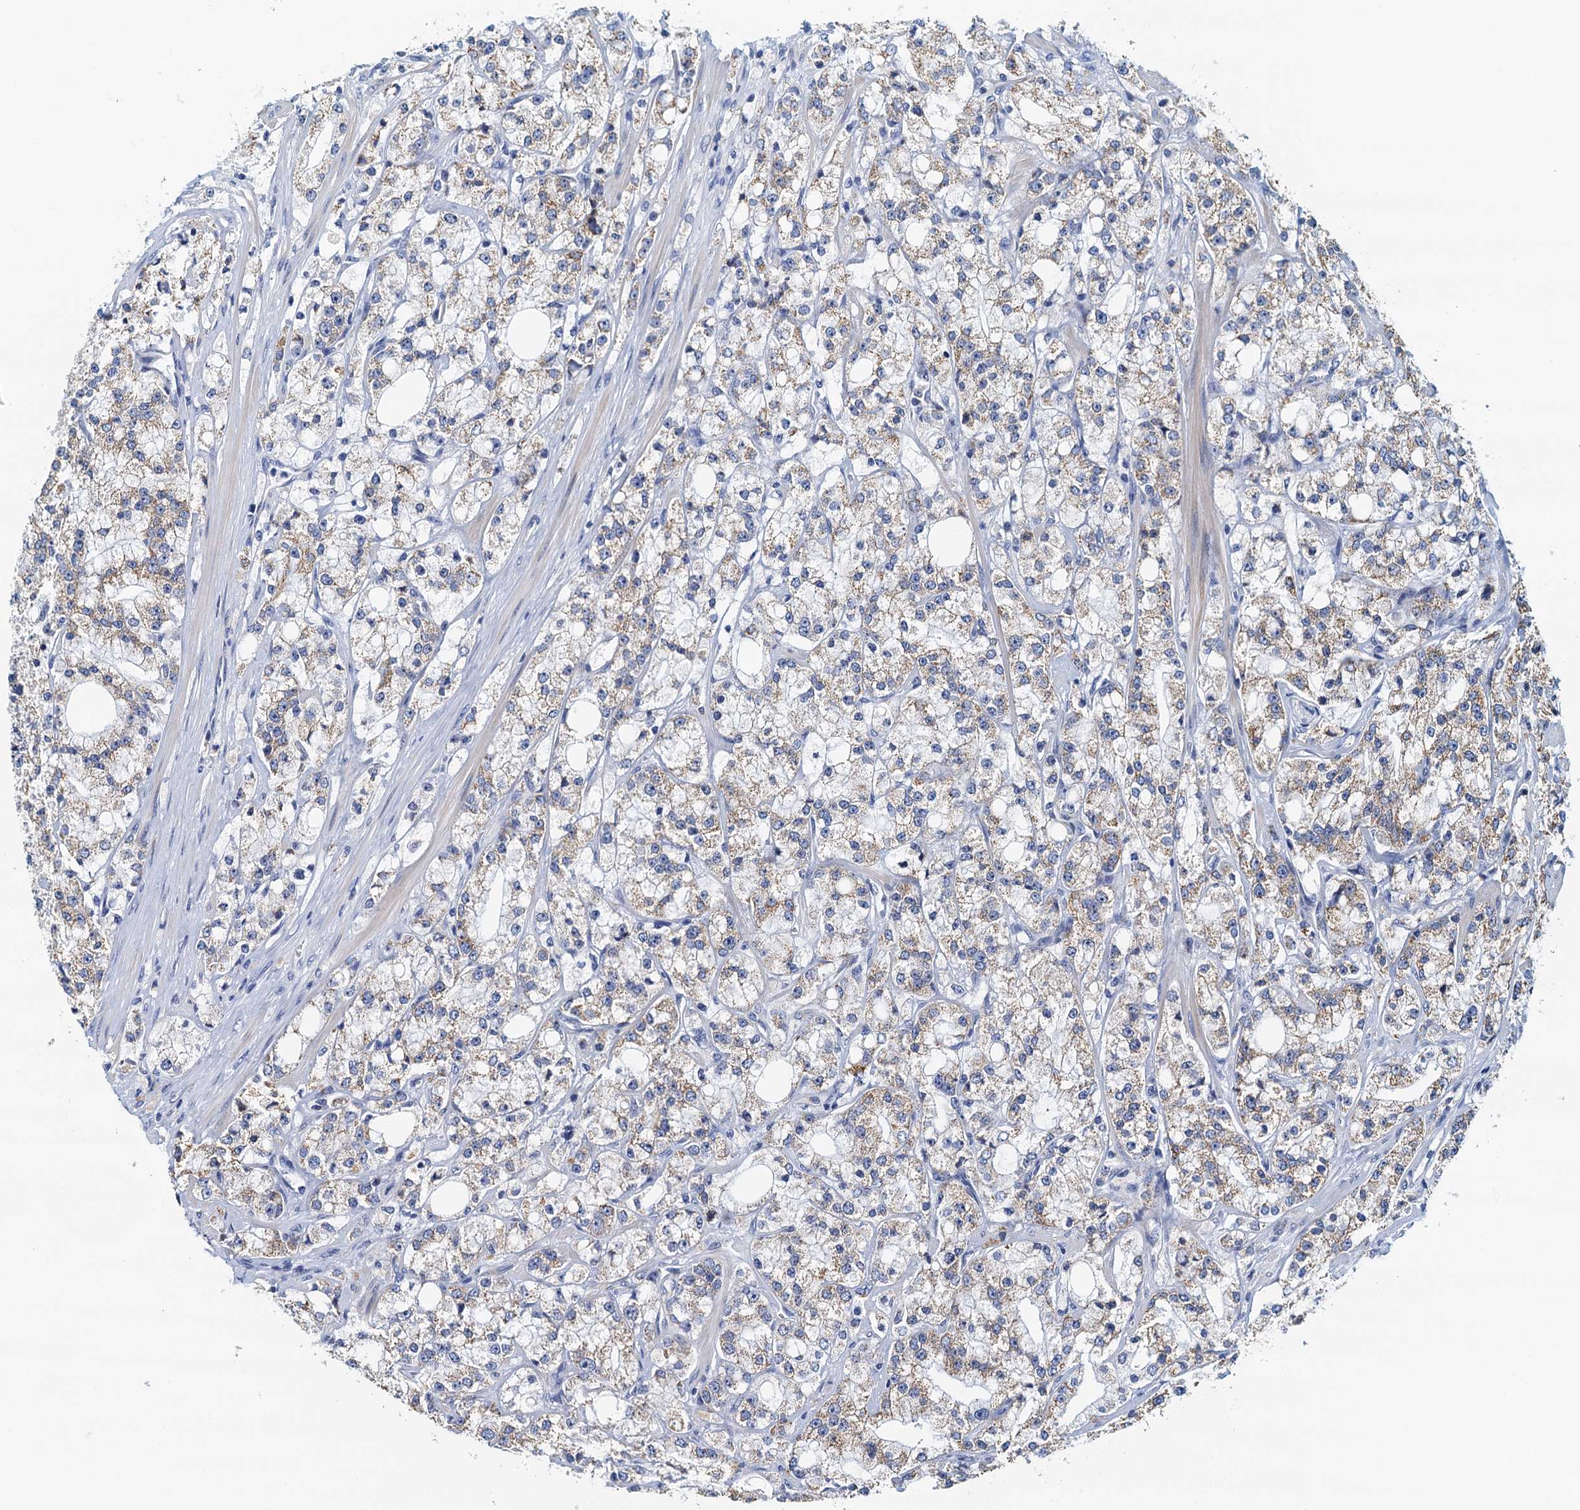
{"staining": {"intensity": "moderate", "quantity": "<25%", "location": "cytoplasmic/membranous"}, "tissue": "prostate cancer", "cell_type": "Tumor cells", "image_type": "cancer", "snomed": [{"axis": "morphology", "description": "Adenocarcinoma, High grade"}, {"axis": "topography", "description": "Prostate"}], "caption": "Immunohistochemical staining of human prostate adenocarcinoma (high-grade) reveals low levels of moderate cytoplasmic/membranous staining in about <25% of tumor cells. (brown staining indicates protein expression, while blue staining denotes nuclei).", "gene": "POC1A", "patient": {"sex": "male", "age": 64}}